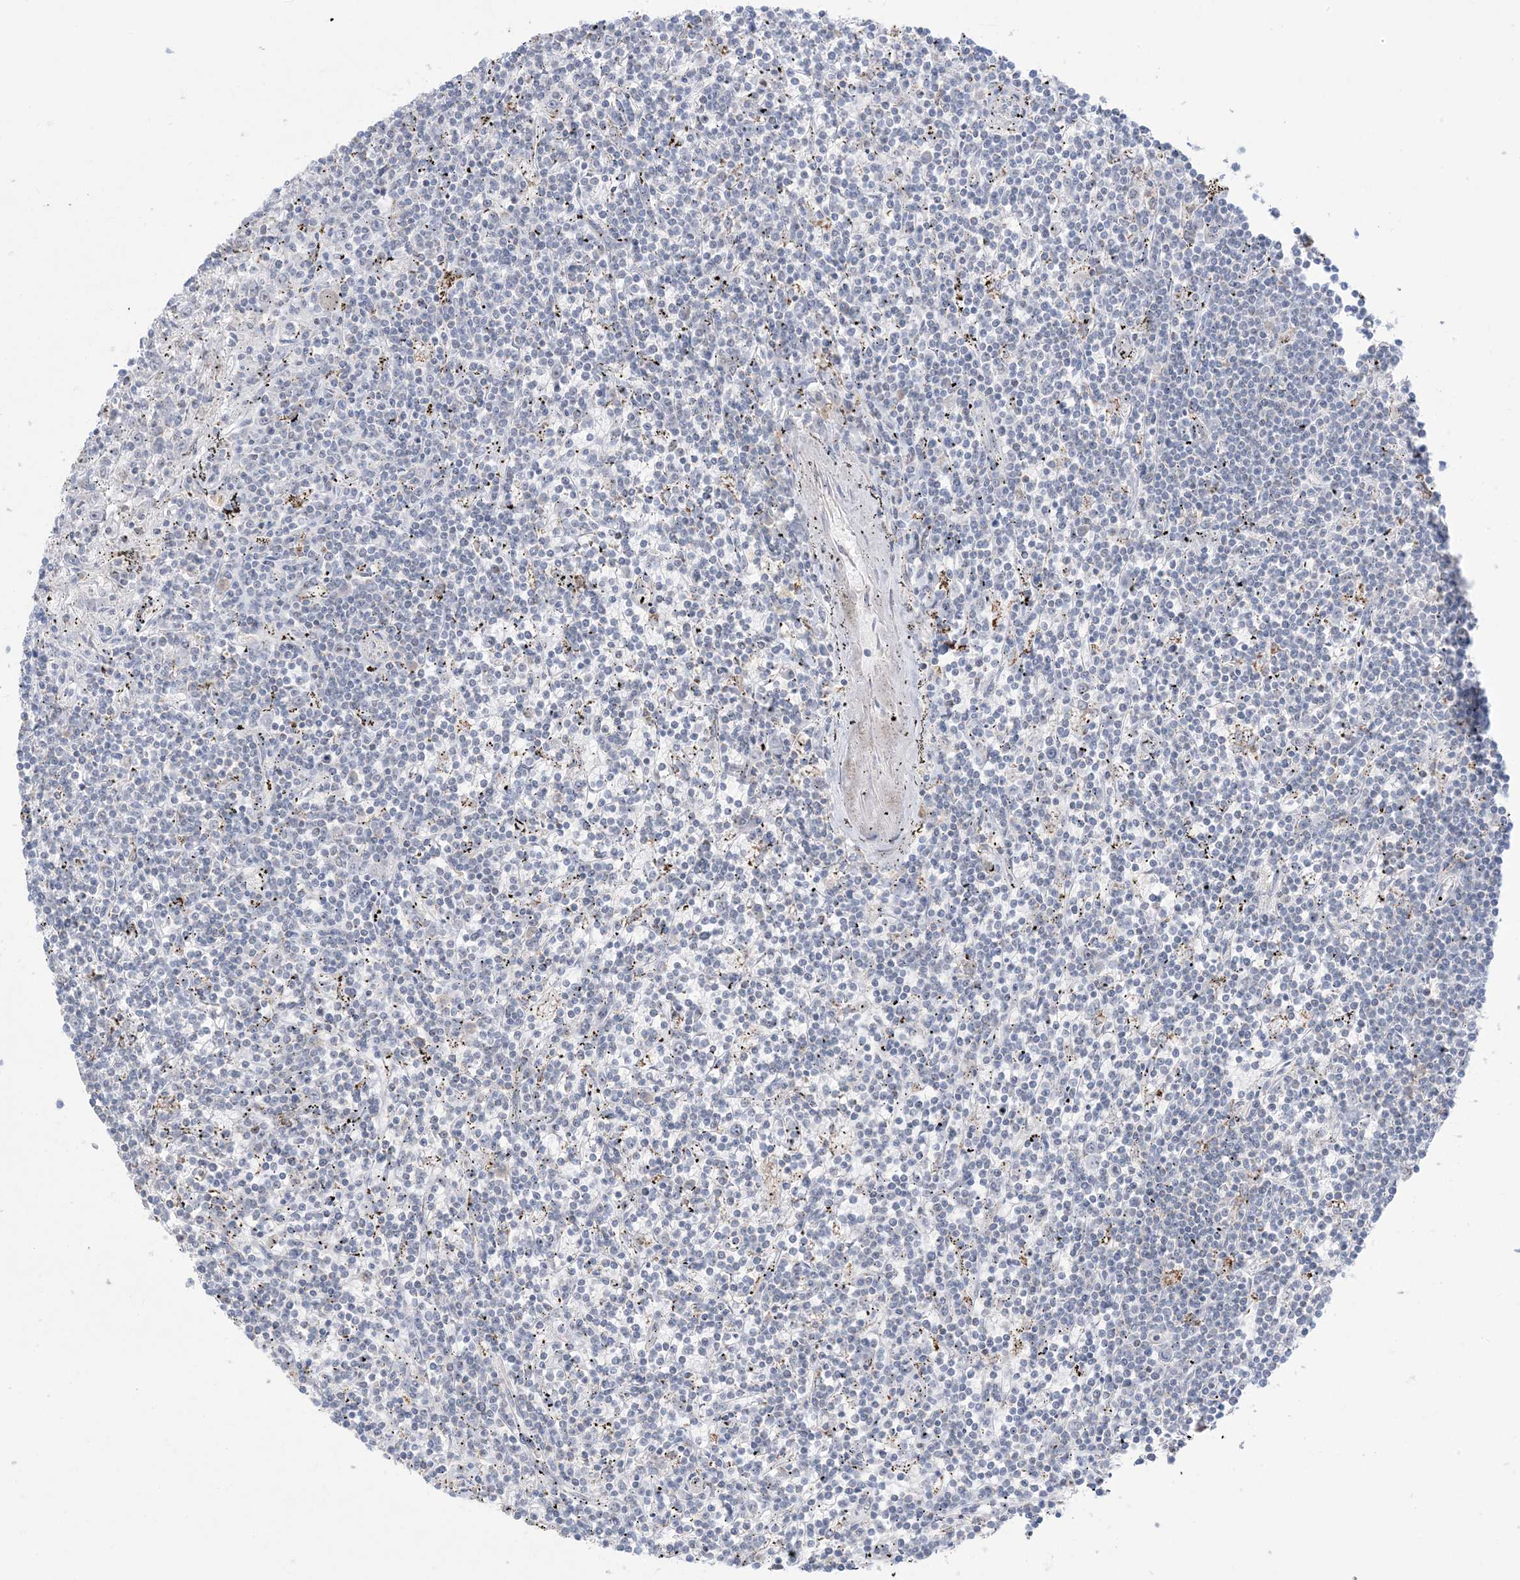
{"staining": {"intensity": "negative", "quantity": "none", "location": "none"}, "tissue": "lymphoma", "cell_type": "Tumor cells", "image_type": "cancer", "snomed": [{"axis": "morphology", "description": "Malignant lymphoma, non-Hodgkin's type, Low grade"}, {"axis": "topography", "description": "Spleen"}], "caption": "Lymphoma stained for a protein using immunohistochemistry exhibits no expression tumor cells.", "gene": "KCTD6", "patient": {"sex": "male", "age": 76}}